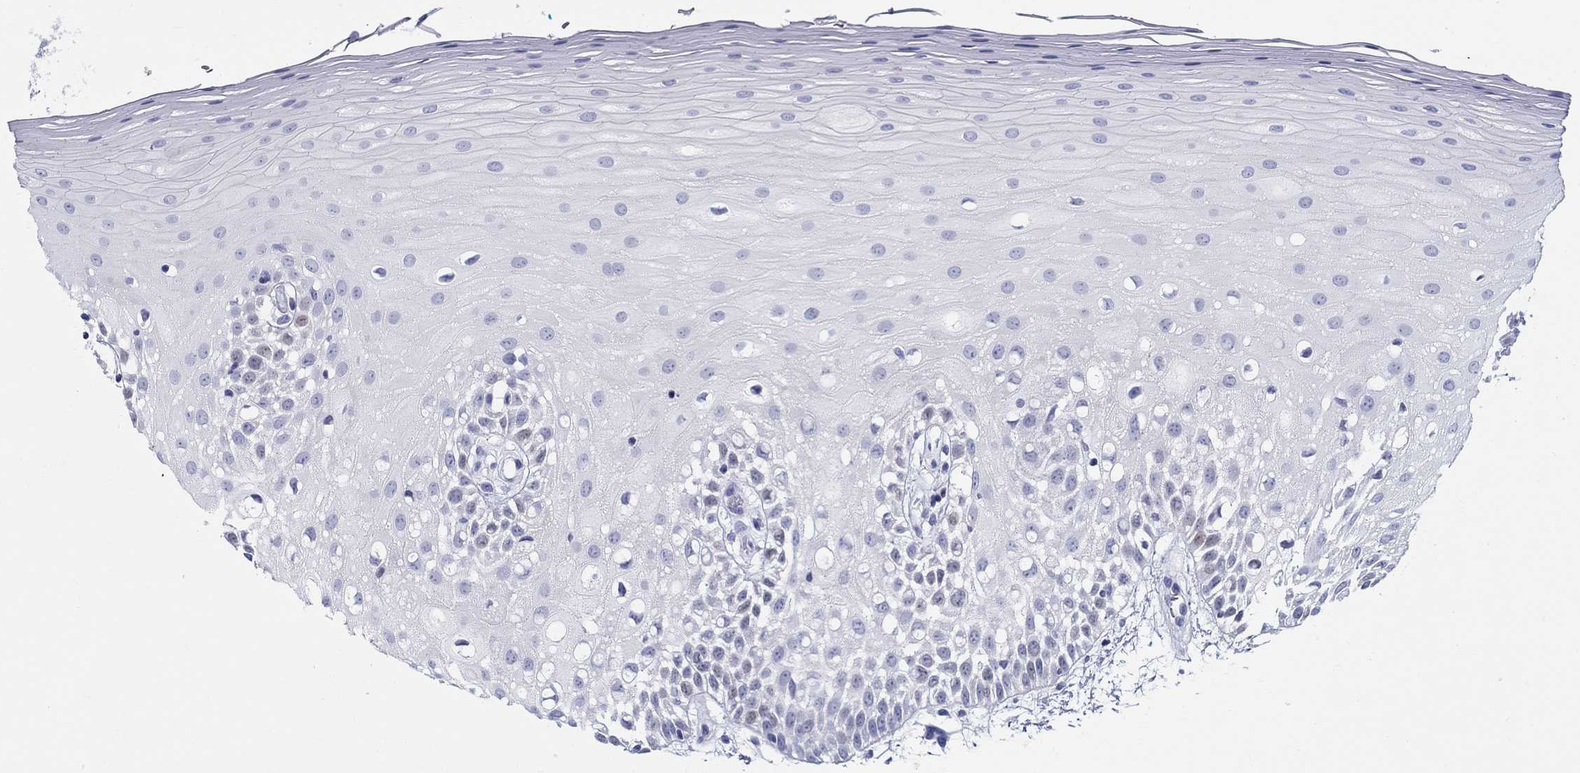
{"staining": {"intensity": "negative", "quantity": "none", "location": "none"}, "tissue": "oral mucosa", "cell_type": "Squamous epithelial cells", "image_type": "normal", "snomed": [{"axis": "morphology", "description": "Normal tissue, NOS"}, {"axis": "morphology", "description": "Squamous cell carcinoma, NOS"}, {"axis": "topography", "description": "Oral tissue"}, {"axis": "topography", "description": "Head-Neck"}], "caption": "Immunohistochemistry (IHC) histopathology image of normal oral mucosa: human oral mucosa stained with DAB (3,3'-diaminobenzidine) demonstrates no significant protein expression in squamous epithelial cells.", "gene": "LAMP5", "patient": {"sex": "female", "age": 75}}